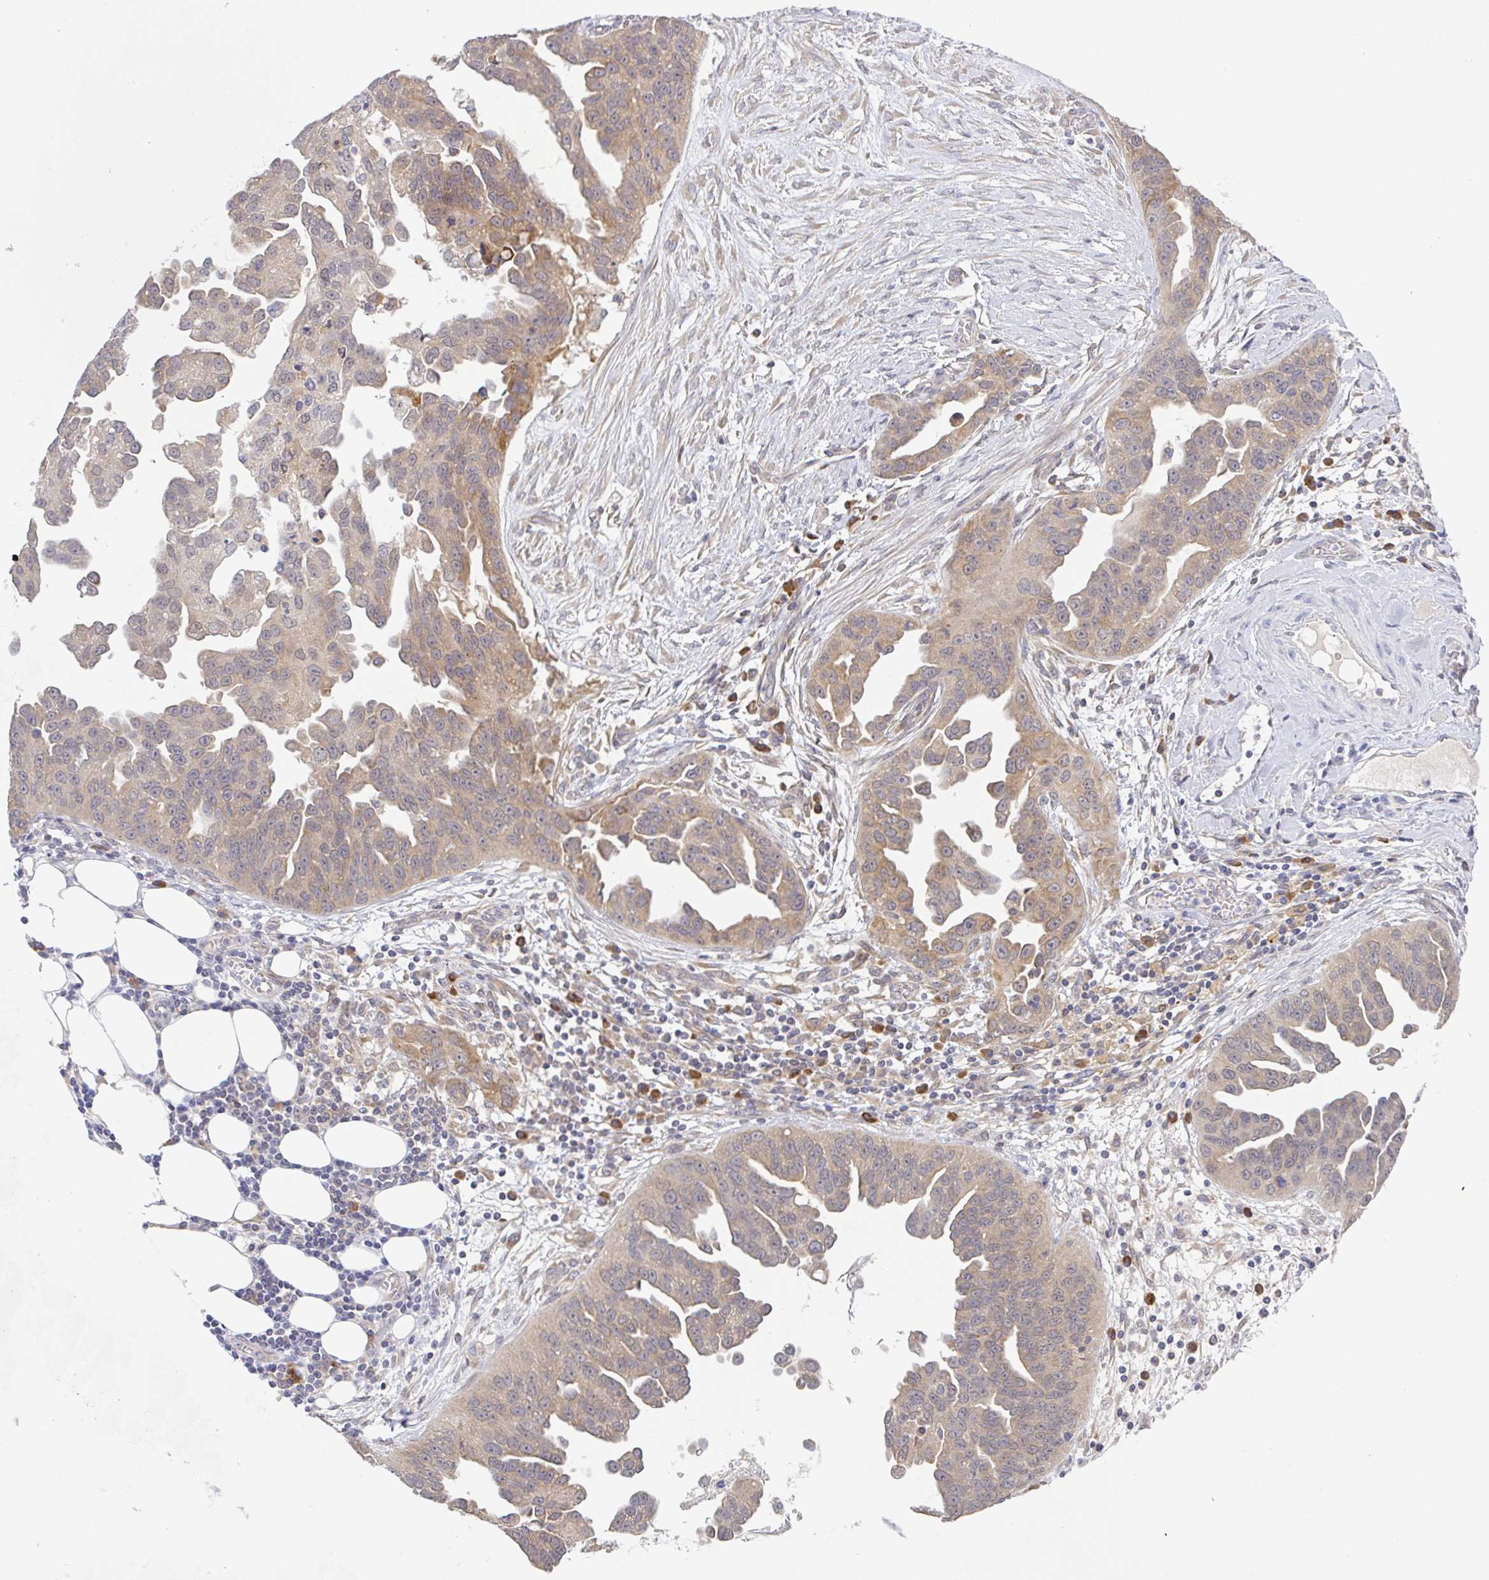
{"staining": {"intensity": "moderate", "quantity": ">75%", "location": "cytoplasmic/membranous"}, "tissue": "ovarian cancer", "cell_type": "Tumor cells", "image_type": "cancer", "snomed": [{"axis": "morphology", "description": "Cystadenocarcinoma, serous, NOS"}, {"axis": "topography", "description": "Ovary"}], "caption": "Immunohistochemical staining of ovarian cancer reveals moderate cytoplasmic/membranous protein expression in about >75% of tumor cells. The protein of interest is shown in brown color, while the nuclei are stained blue.", "gene": "DERL2", "patient": {"sex": "female", "age": 75}}